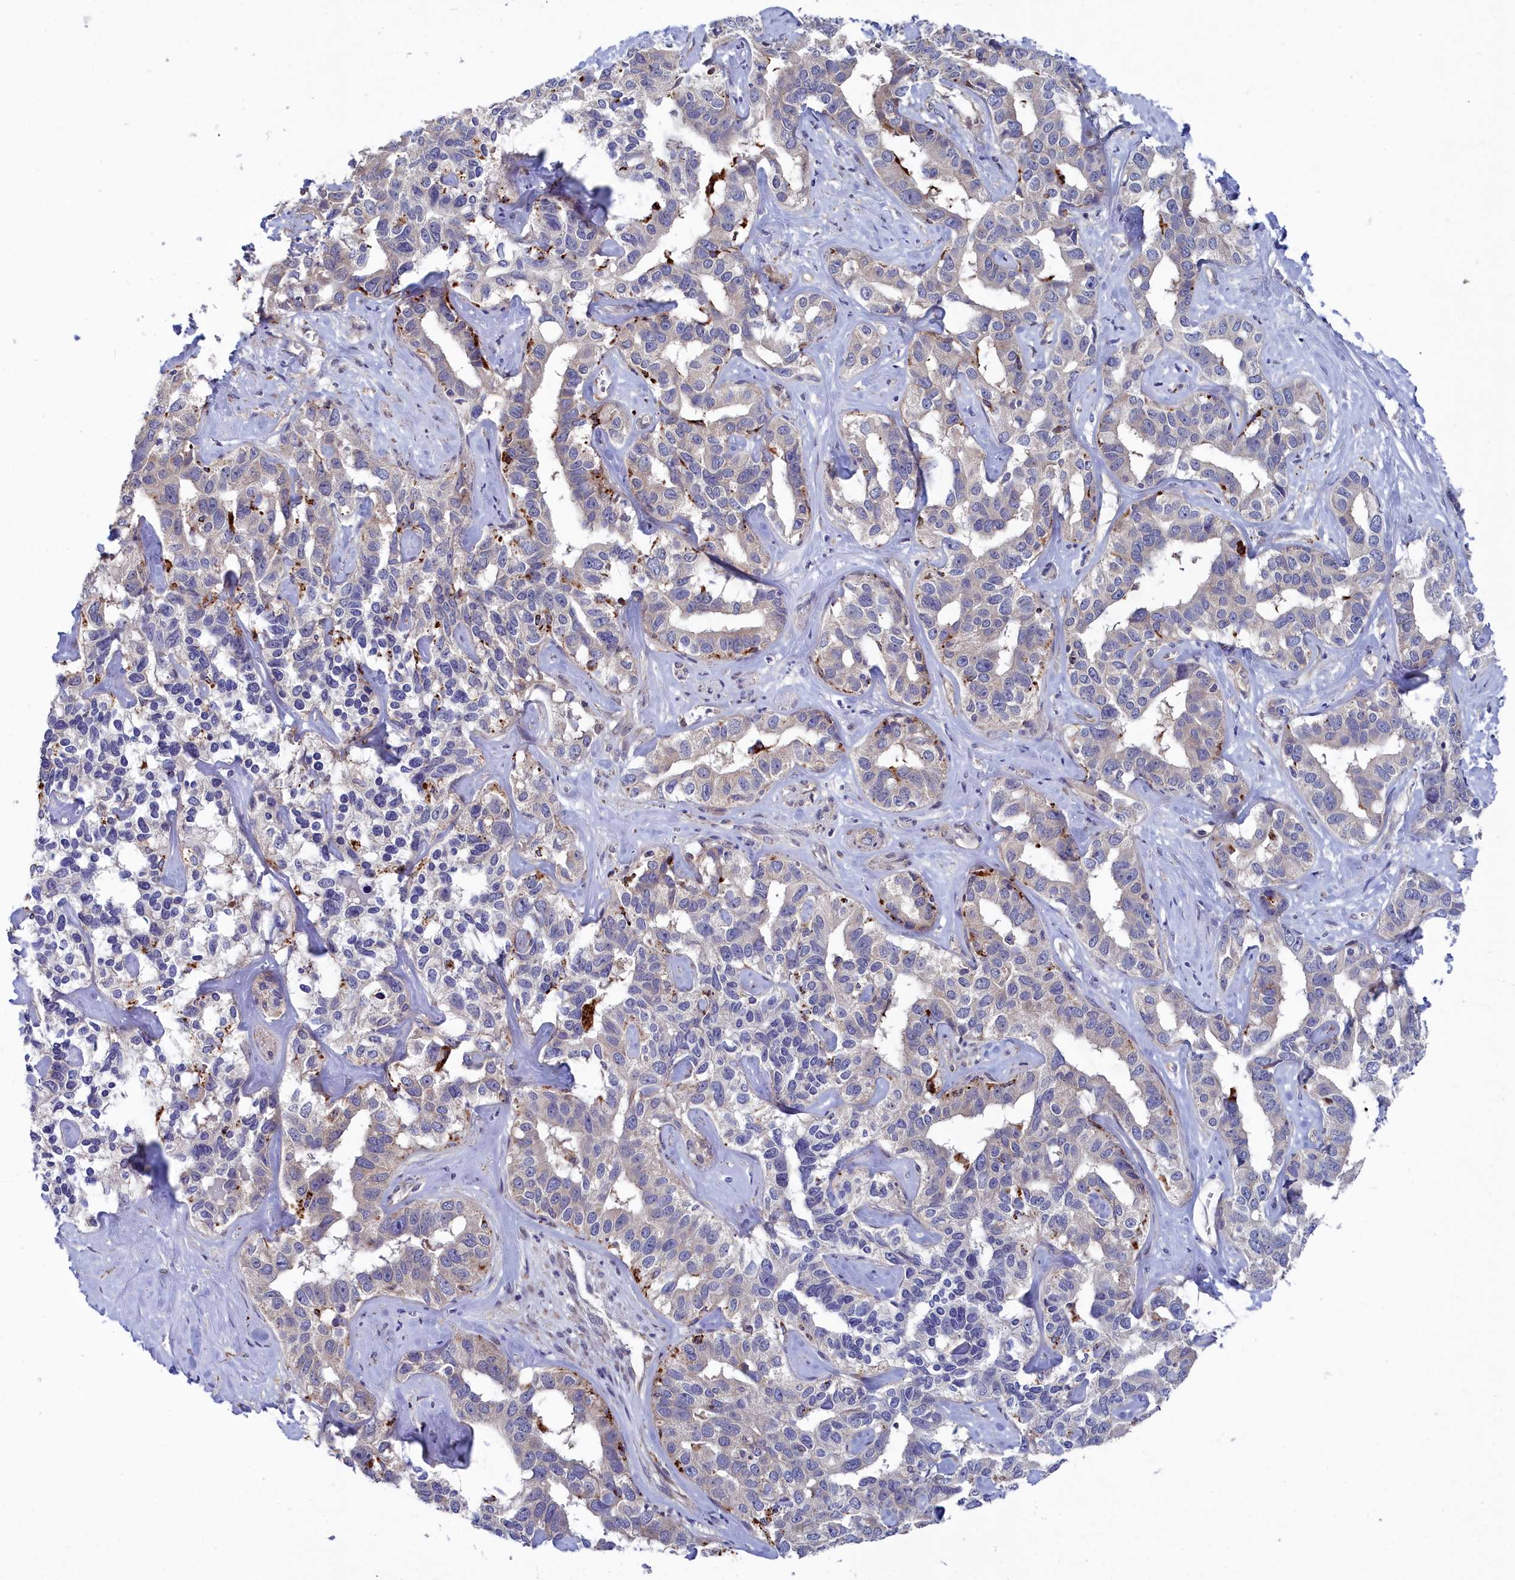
{"staining": {"intensity": "negative", "quantity": "none", "location": "none"}, "tissue": "liver cancer", "cell_type": "Tumor cells", "image_type": "cancer", "snomed": [{"axis": "morphology", "description": "Cholangiocarcinoma"}, {"axis": "topography", "description": "Liver"}], "caption": "Image shows no protein positivity in tumor cells of liver cholangiocarcinoma tissue. Brightfield microscopy of immunohistochemistry stained with DAB (brown) and hematoxylin (blue), captured at high magnification.", "gene": "RDX", "patient": {"sex": "male", "age": 59}}